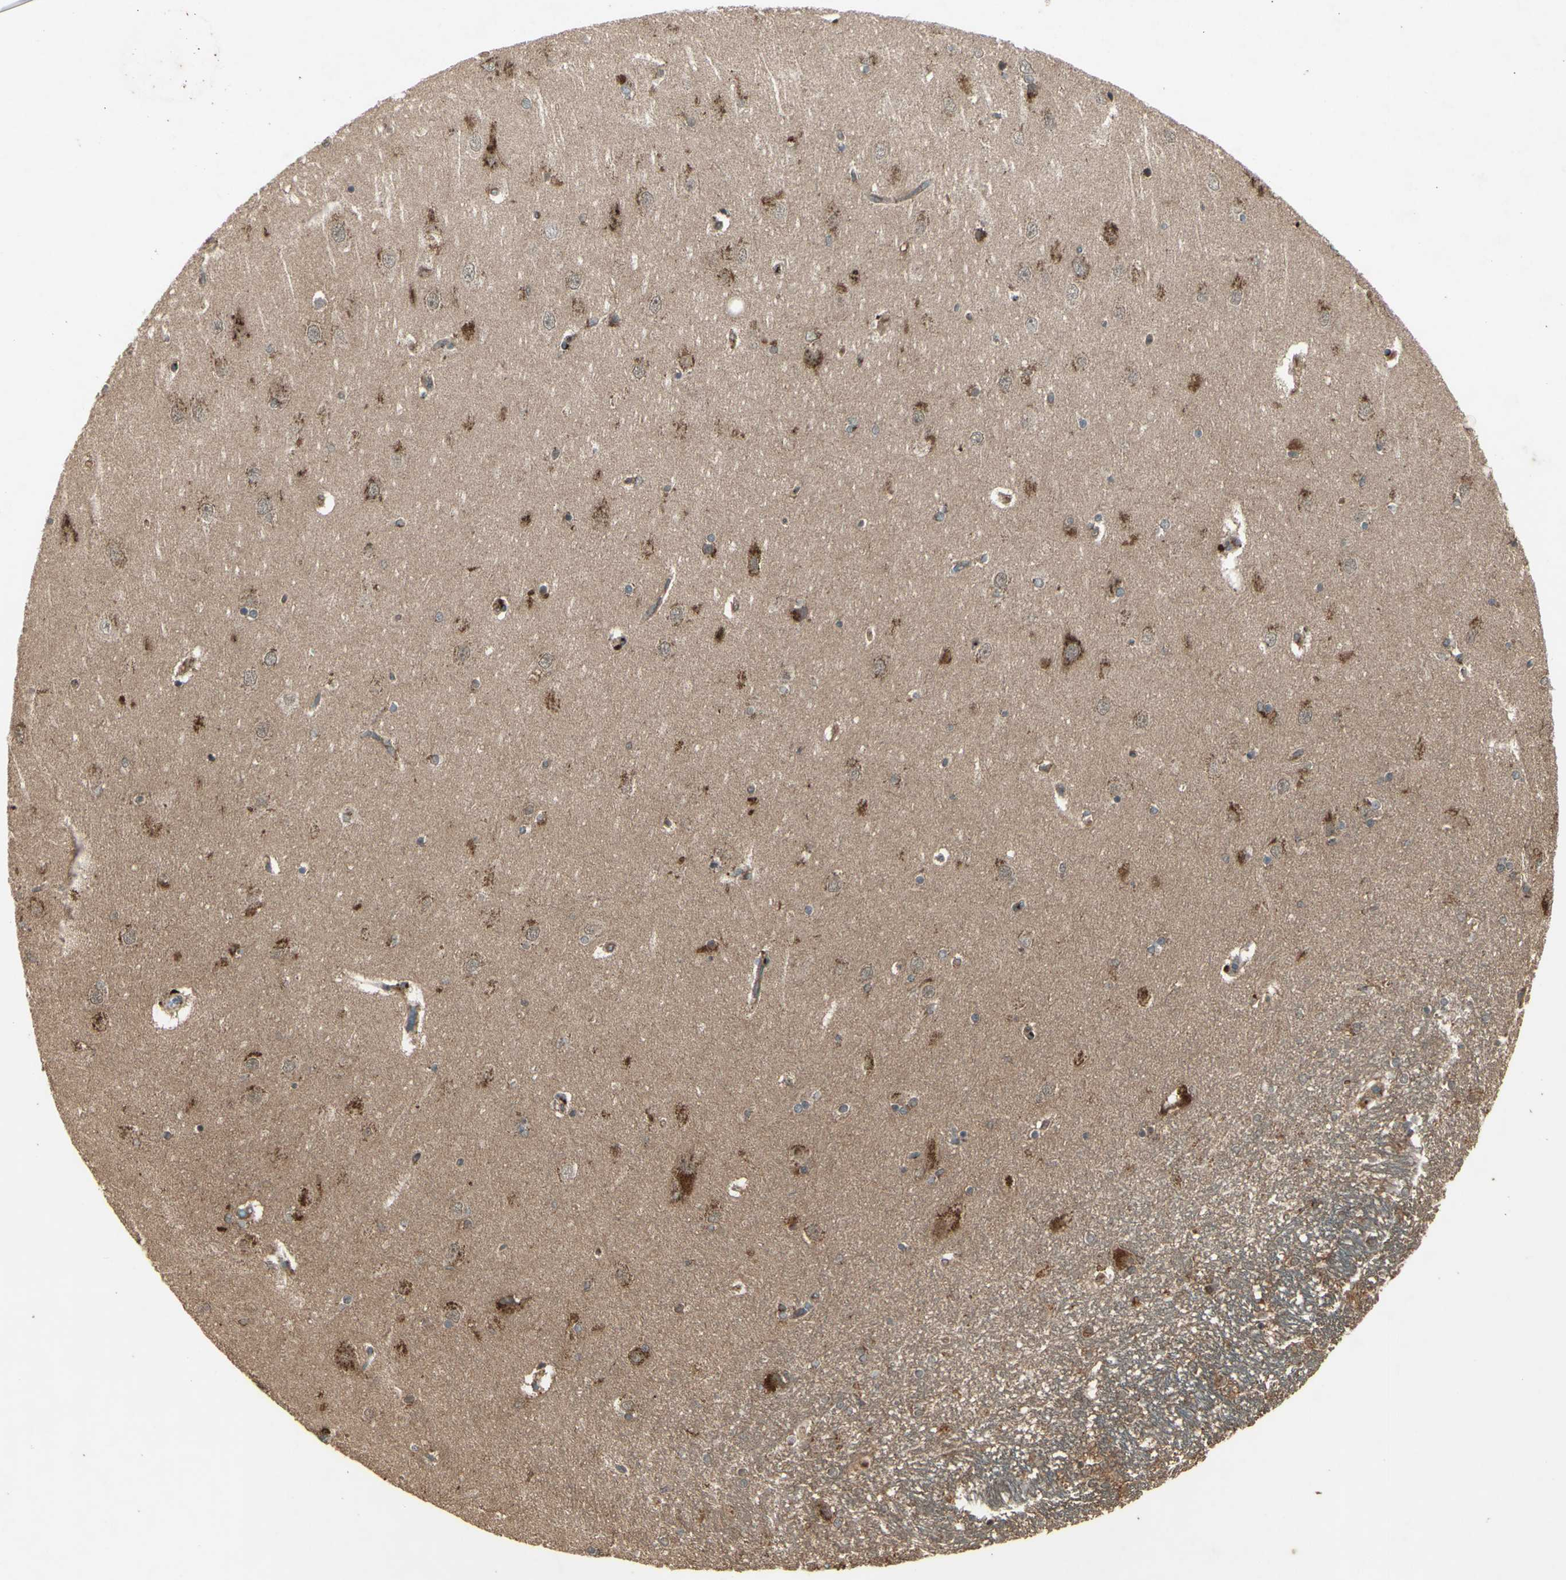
{"staining": {"intensity": "weak", "quantity": "25%-75%", "location": "cytoplasmic/membranous"}, "tissue": "hippocampus", "cell_type": "Glial cells", "image_type": "normal", "snomed": [{"axis": "morphology", "description": "Normal tissue, NOS"}, {"axis": "topography", "description": "Hippocampus"}], "caption": "Immunohistochemical staining of unremarkable human hippocampus displays weak cytoplasmic/membranous protein positivity in approximately 25%-75% of glial cells.", "gene": "AP1G1", "patient": {"sex": "female", "age": 54}}